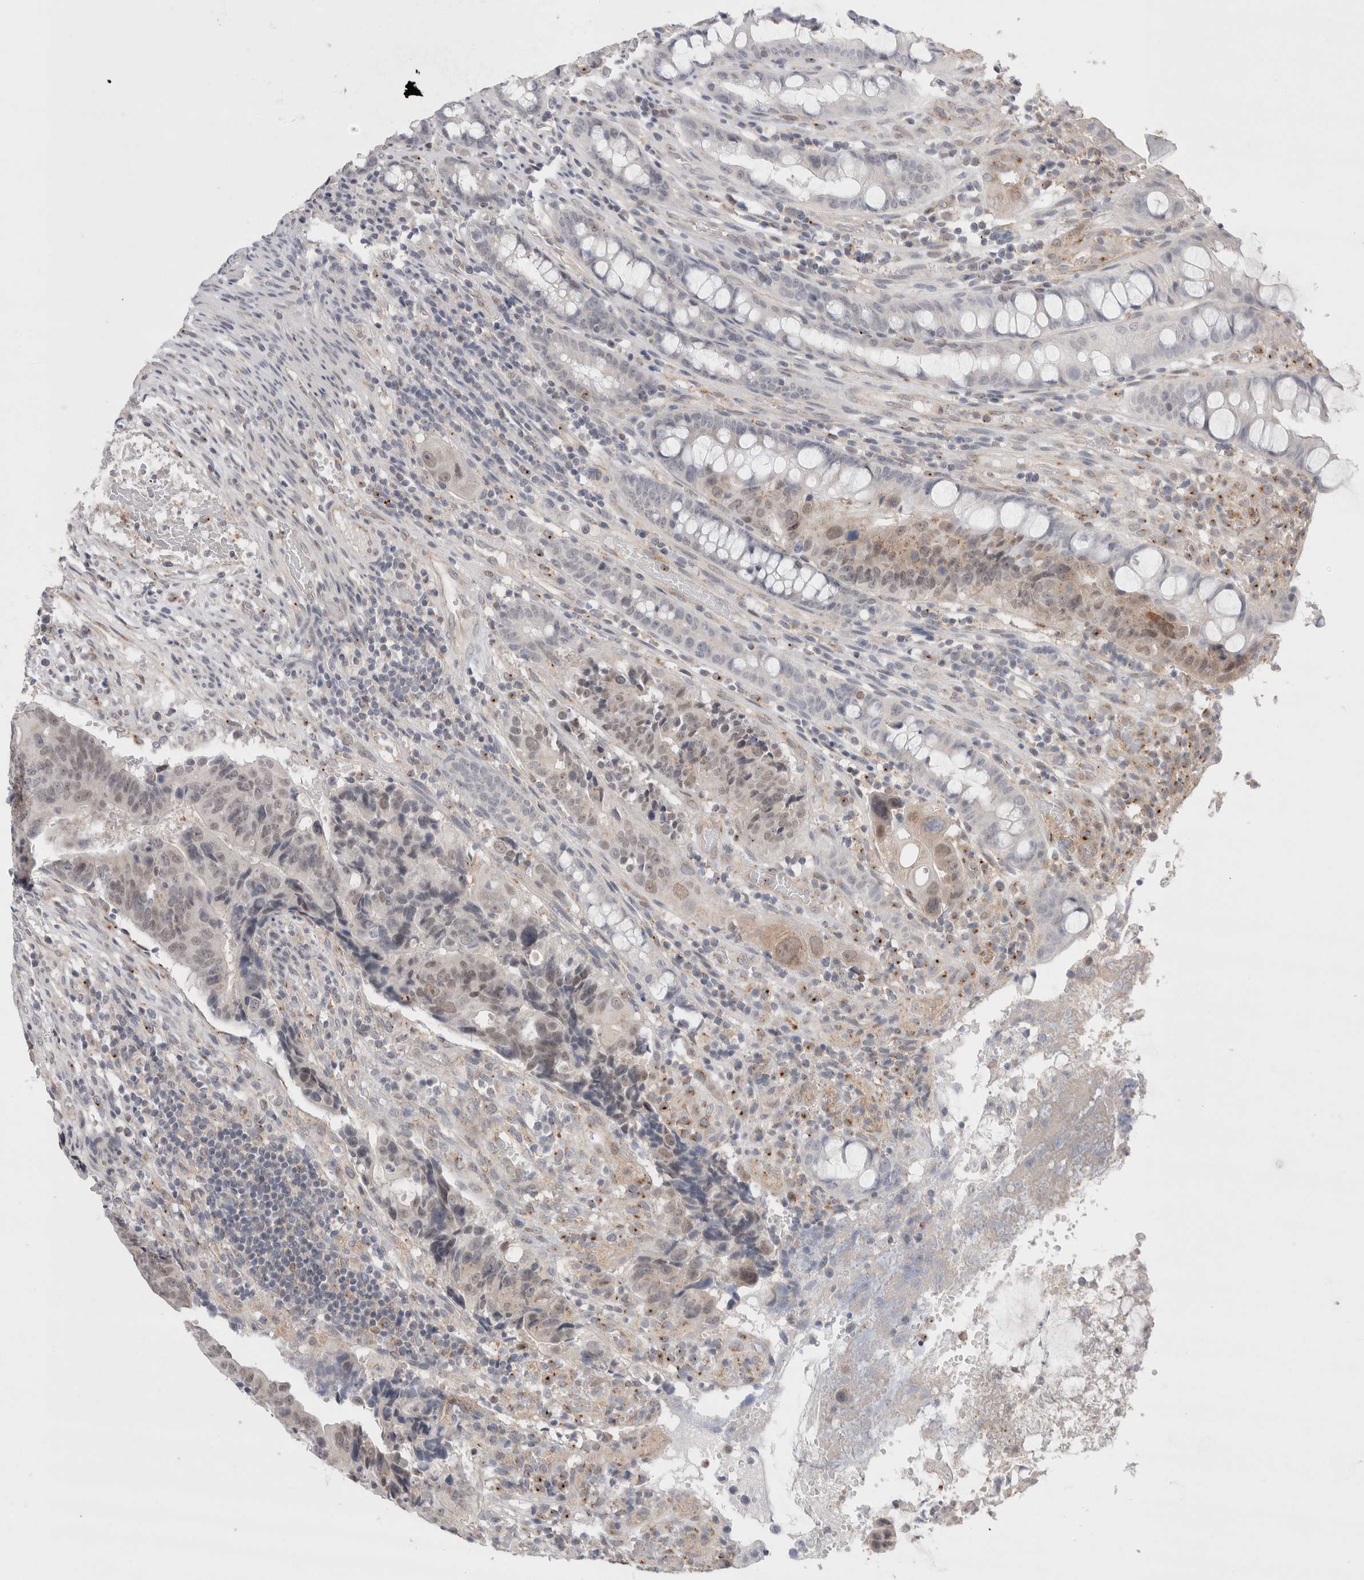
{"staining": {"intensity": "weak", "quantity": "<25%", "location": "nuclear"}, "tissue": "colorectal cancer", "cell_type": "Tumor cells", "image_type": "cancer", "snomed": [{"axis": "morphology", "description": "Adenocarcinoma, NOS"}, {"axis": "topography", "description": "Colon"}], "caption": "Immunohistochemistry photomicrograph of neoplastic tissue: colorectal adenocarcinoma stained with DAB shows no significant protein expression in tumor cells.", "gene": "BICD2", "patient": {"sex": "female", "age": 57}}